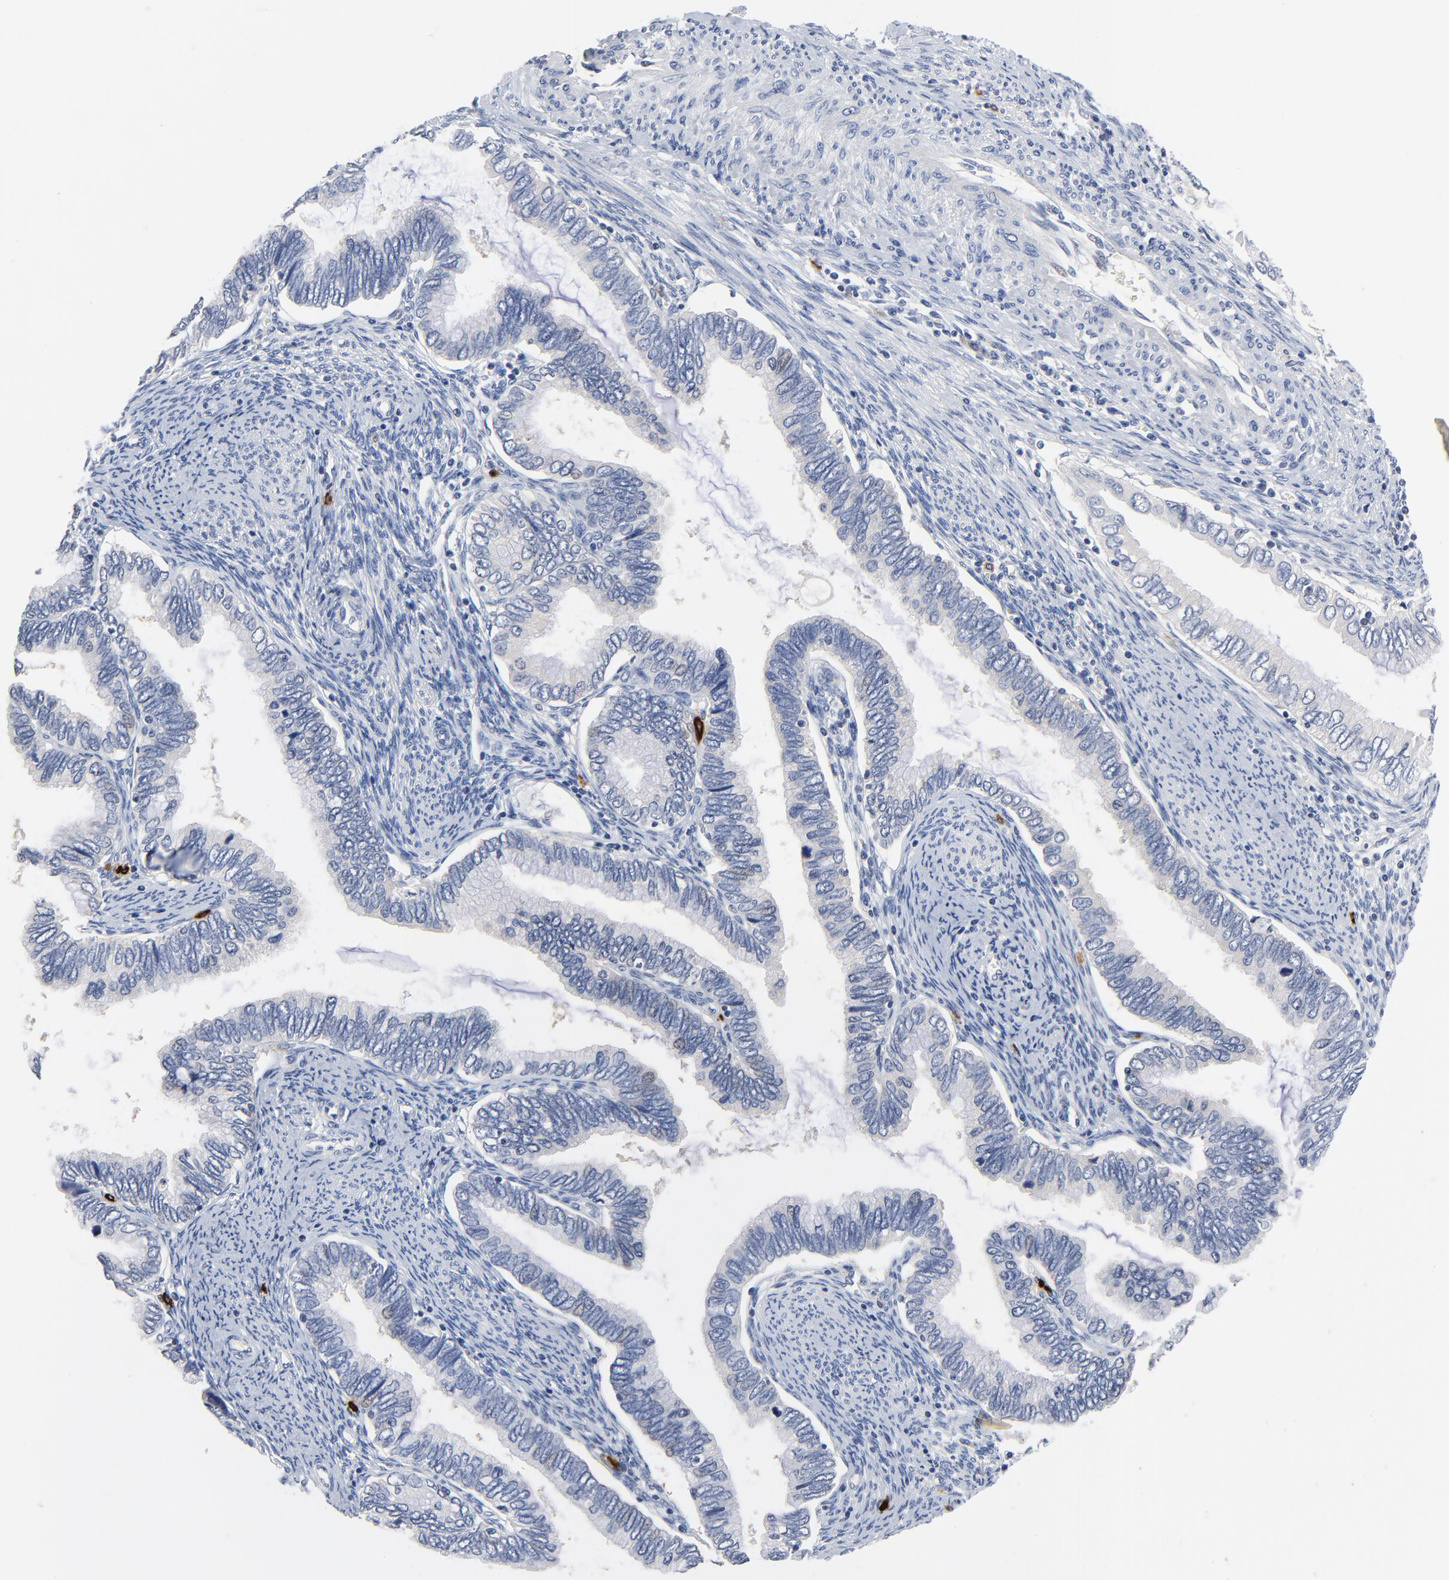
{"staining": {"intensity": "negative", "quantity": "none", "location": "none"}, "tissue": "cervical cancer", "cell_type": "Tumor cells", "image_type": "cancer", "snomed": [{"axis": "morphology", "description": "Adenocarcinoma, NOS"}, {"axis": "topography", "description": "Cervix"}], "caption": "This micrograph is of cervical cancer stained with IHC to label a protein in brown with the nuclei are counter-stained blue. There is no positivity in tumor cells. (Immunohistochemistry, brightfield microscopy, high magnification).", "gene": "FBXL5", "patient": {"sex": "female", "age": 49}}